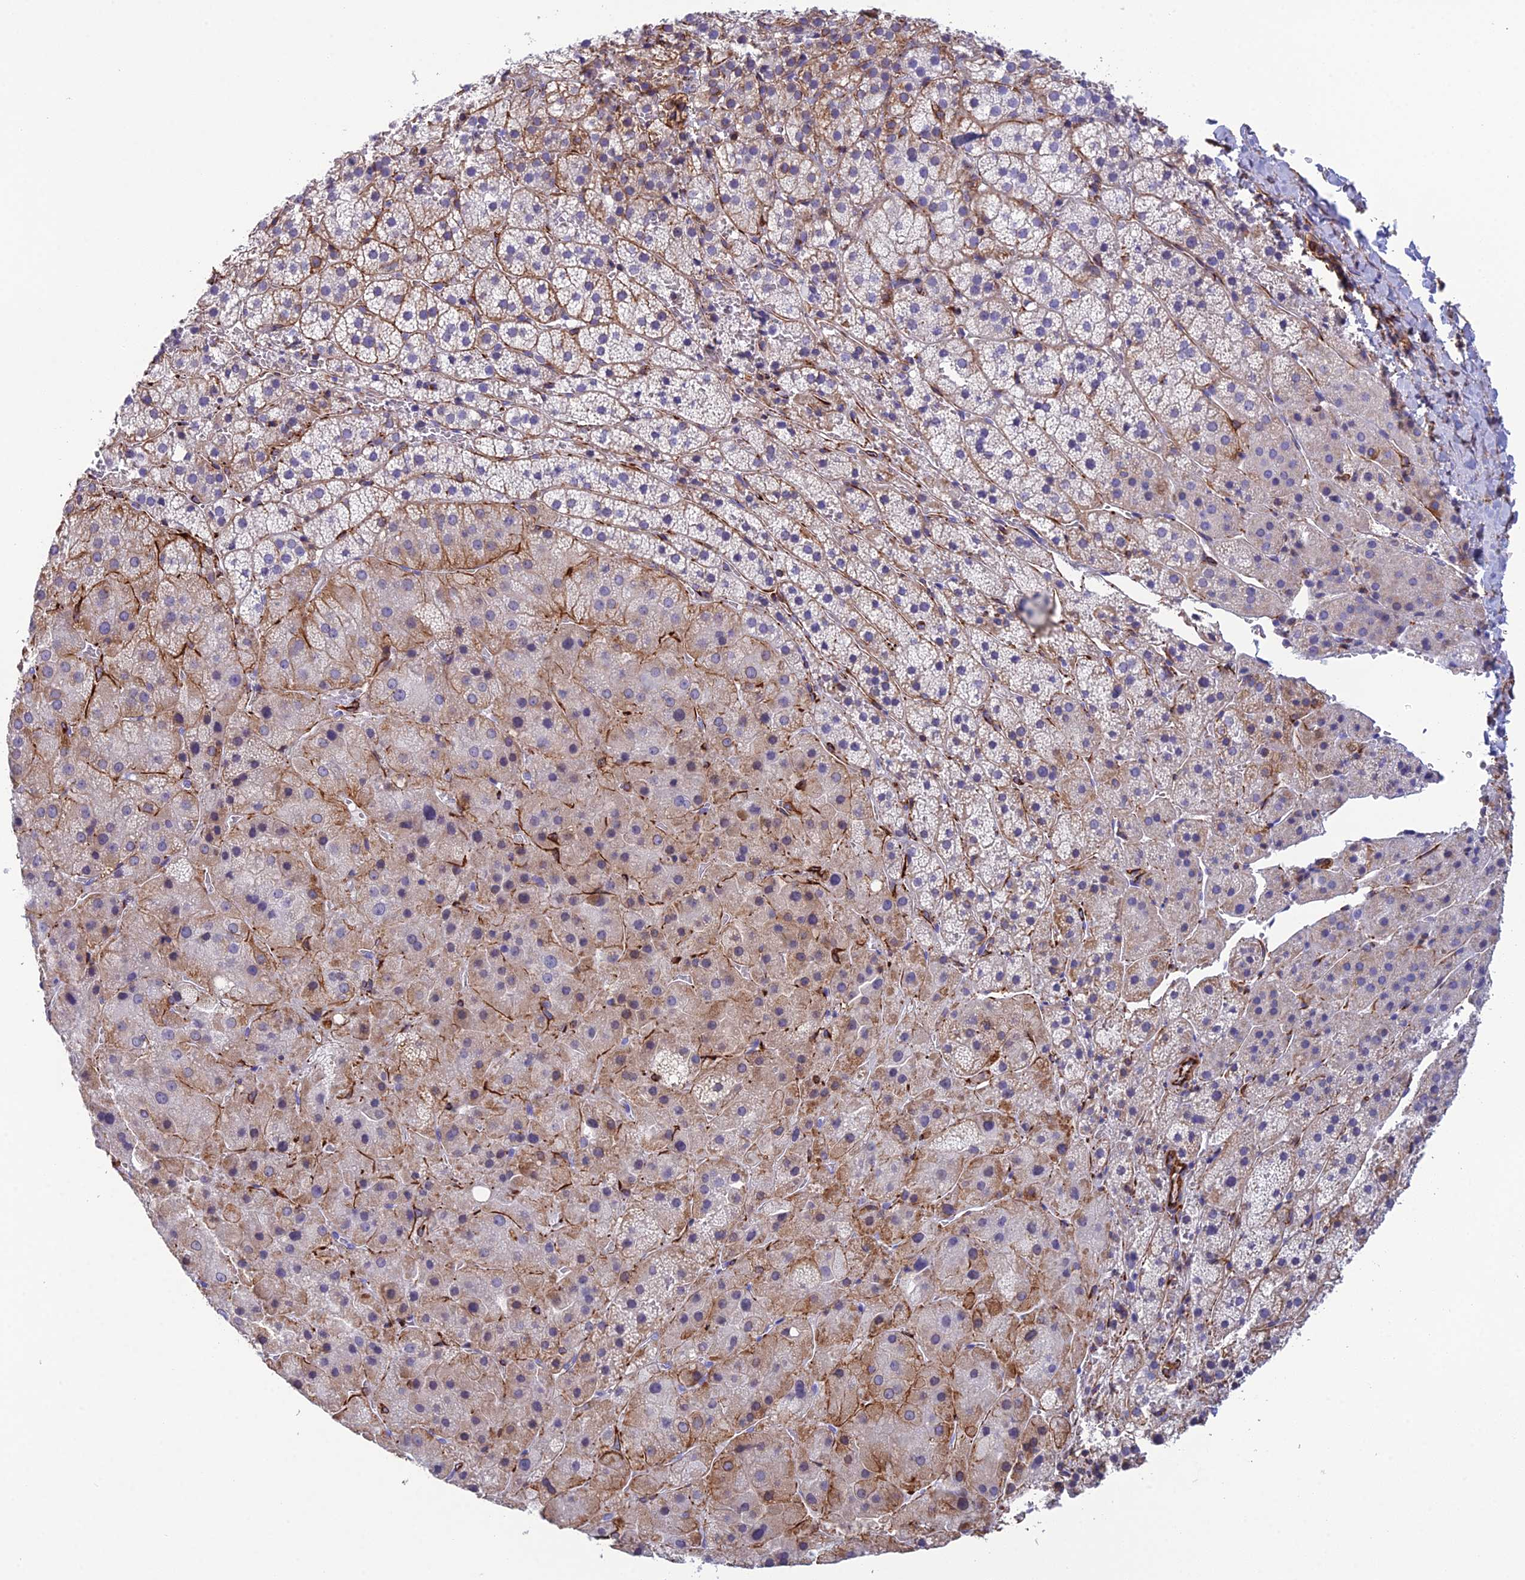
{"staining": {"intensity": "weak", "quantity": "<25%", "location": "cytoplasmic/membranous"}, "tissue": "adrenal gland", "cell_type": "Glandular cells", "image_type": "normal", "snomed": [{"axis": "morphology", "description": "Normal tissue, NOS"}, {"axis": "topography", "description": "Adrenal gland"}], "caption": "A micrograph of adrenal gland stained for a protein reveals no brown staining in glandular cells. The staining was performed using DAB to visualize the protein expression in brown, while the nuclei were stained in blue with hematoxylin (Magnification: 20x).", "gene": "FBXL20", "patient": {"sex": "female", "age": 44}}